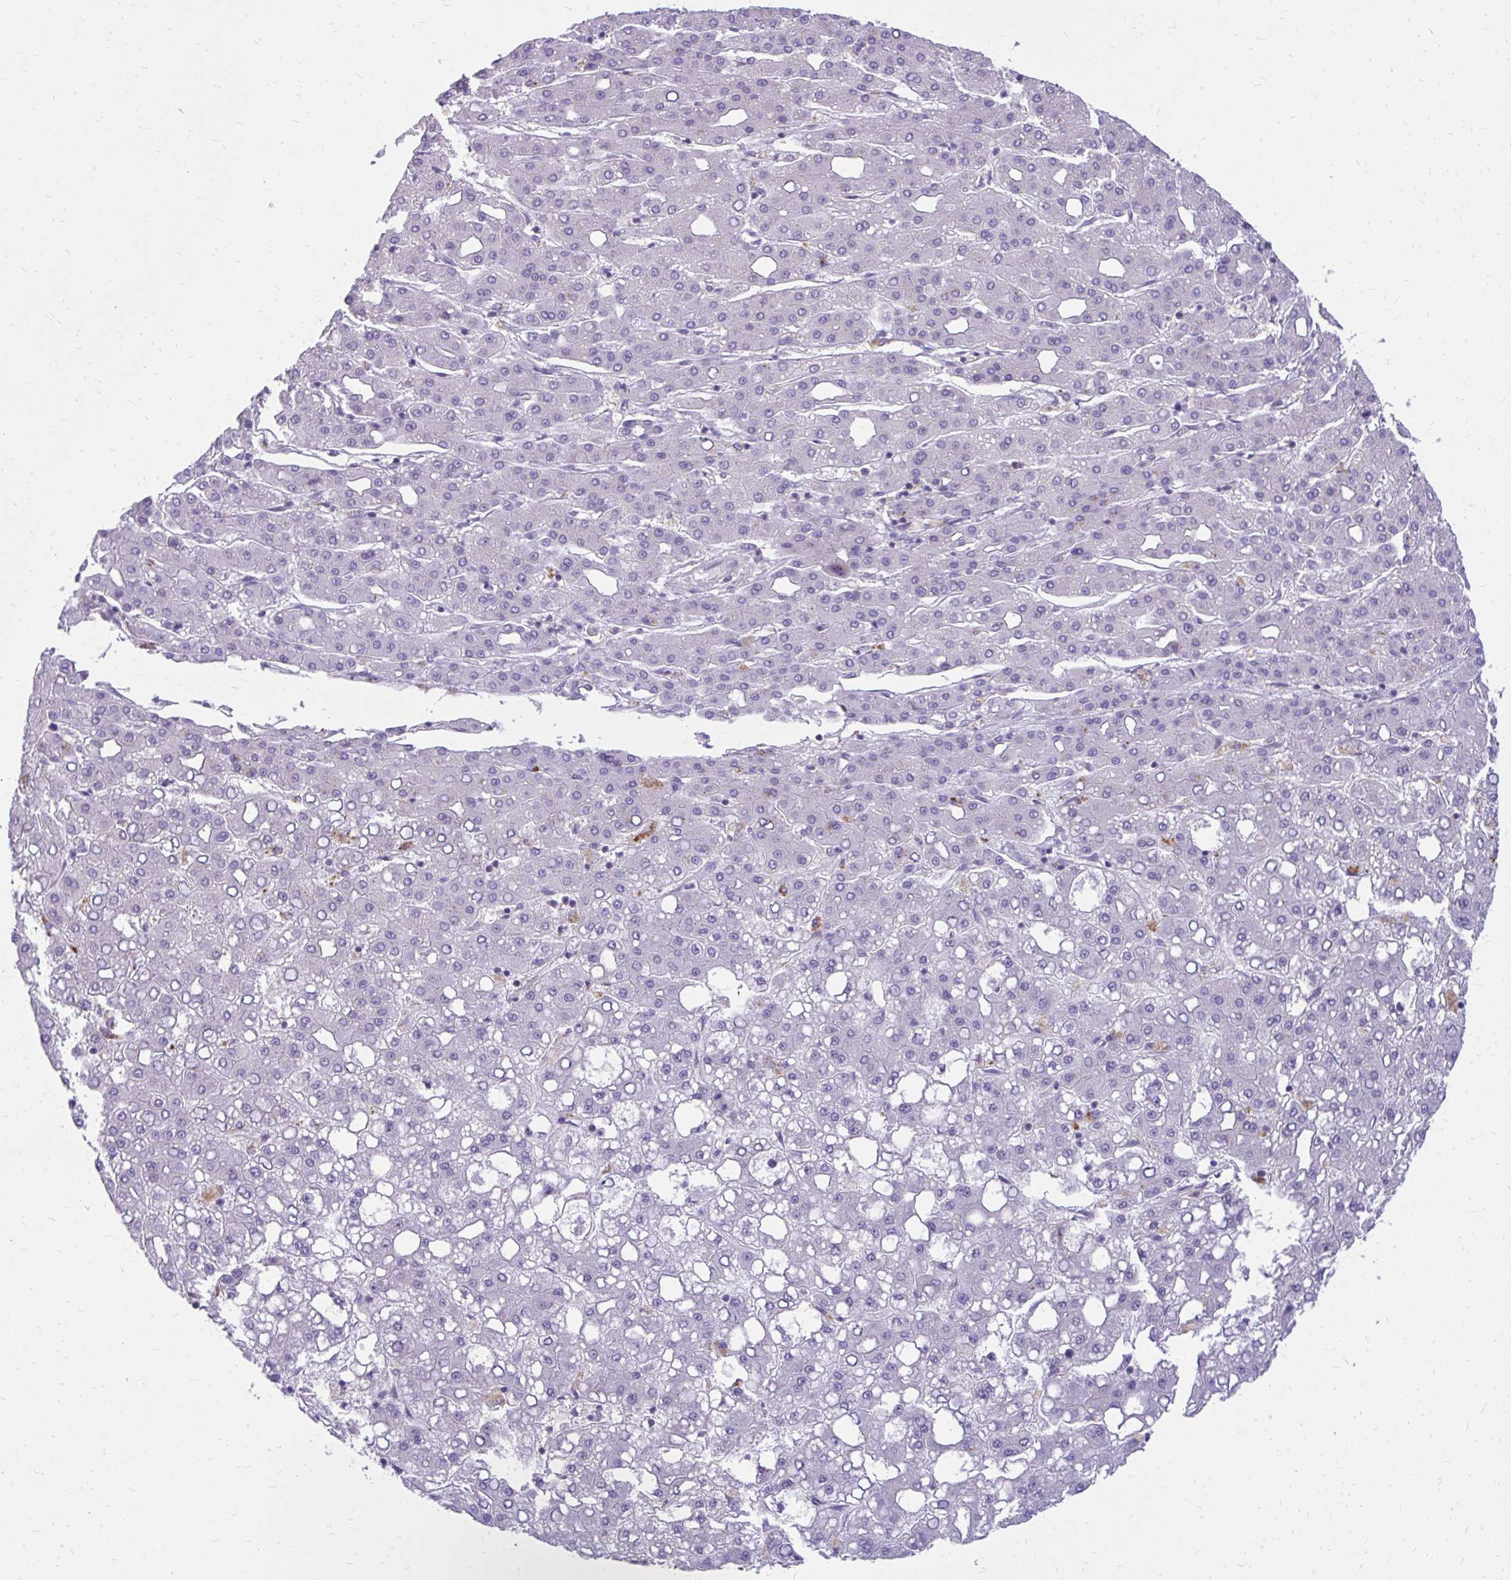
{"staining": {"intensity": "negative", "quantity": "none", "location": "none"}, "tissue": "liver cancer", "cell_type": "Tumor cells", "image_type": "cancer", "snomed": [{"axis": "morphology", "description": "Carcinoma, Hepatocellular, NOS"}, {"axis": "topography", "description": "Liver"}], "caption": "IHC of human hepatocellular carcinoma (liver) shows no expression in tumor cells.", "gene": "GPRIN3", "patient": {"sex": "male", "age": 65}}